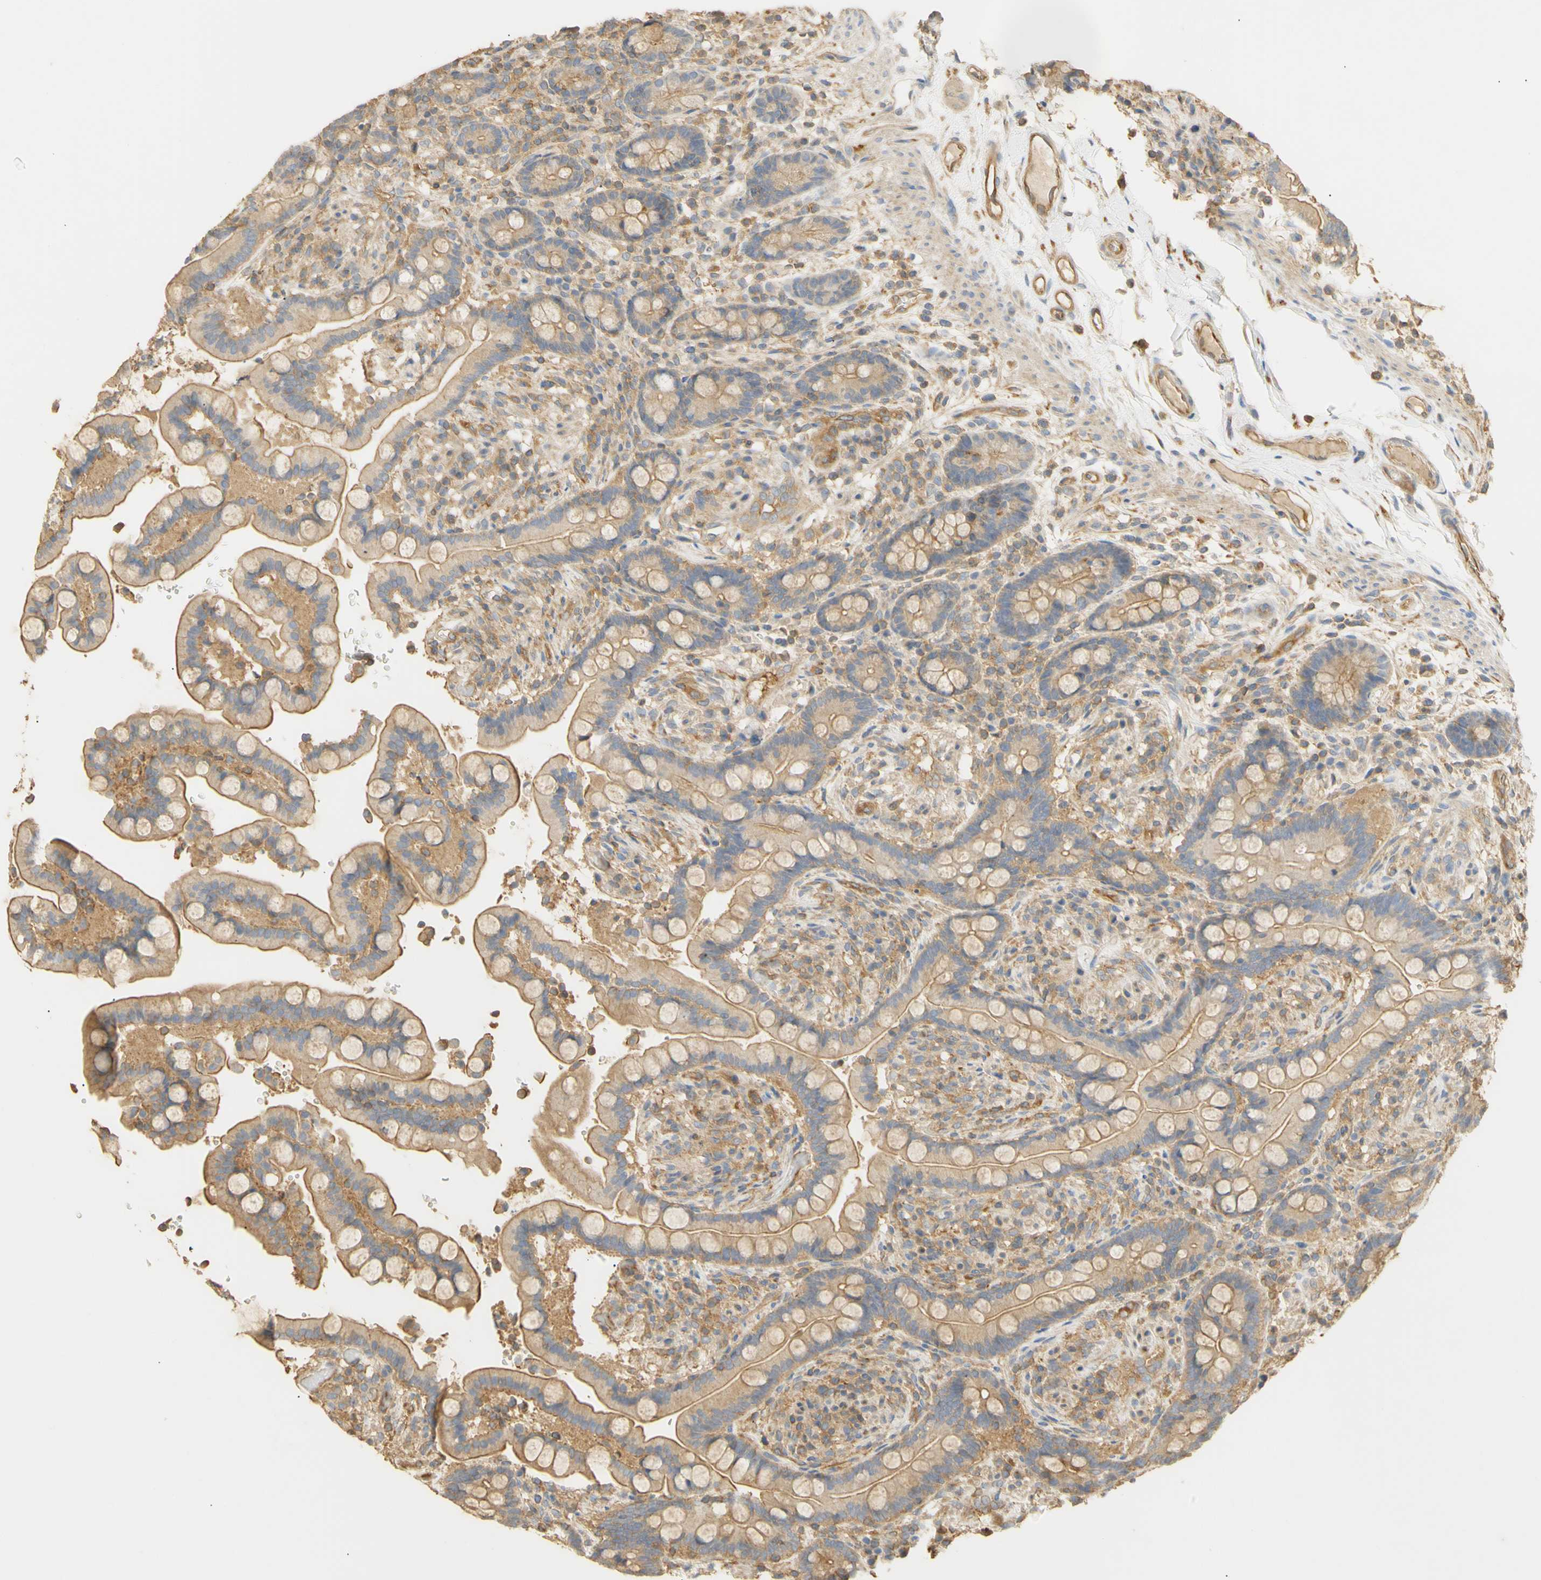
{"staining": {"intensity": "moderate", "quantity": ">75%", "location": "cytoplasmic/membranous"}, "tissue": "colon", "cell_type": "Endothelial cells", "image_type": "normal", "snomed": [{"axis": "morphology", "description": "Normal tissue, NOS"}, {"axis": "topography", "description": "Colon"}], "caption": "An immunohistochemistry photomicrograph of unremarkable tissue is shown. Protein staining in brown shows moderate cytoplasmic/membranous positivity in colon within endothelial cells. (DAB (3,3'-diaminobenzidine) IHC with brightfield microscopy, high magnification).", "gene": "KCNE4", "patient": {"sex": "male", "age": 73}}